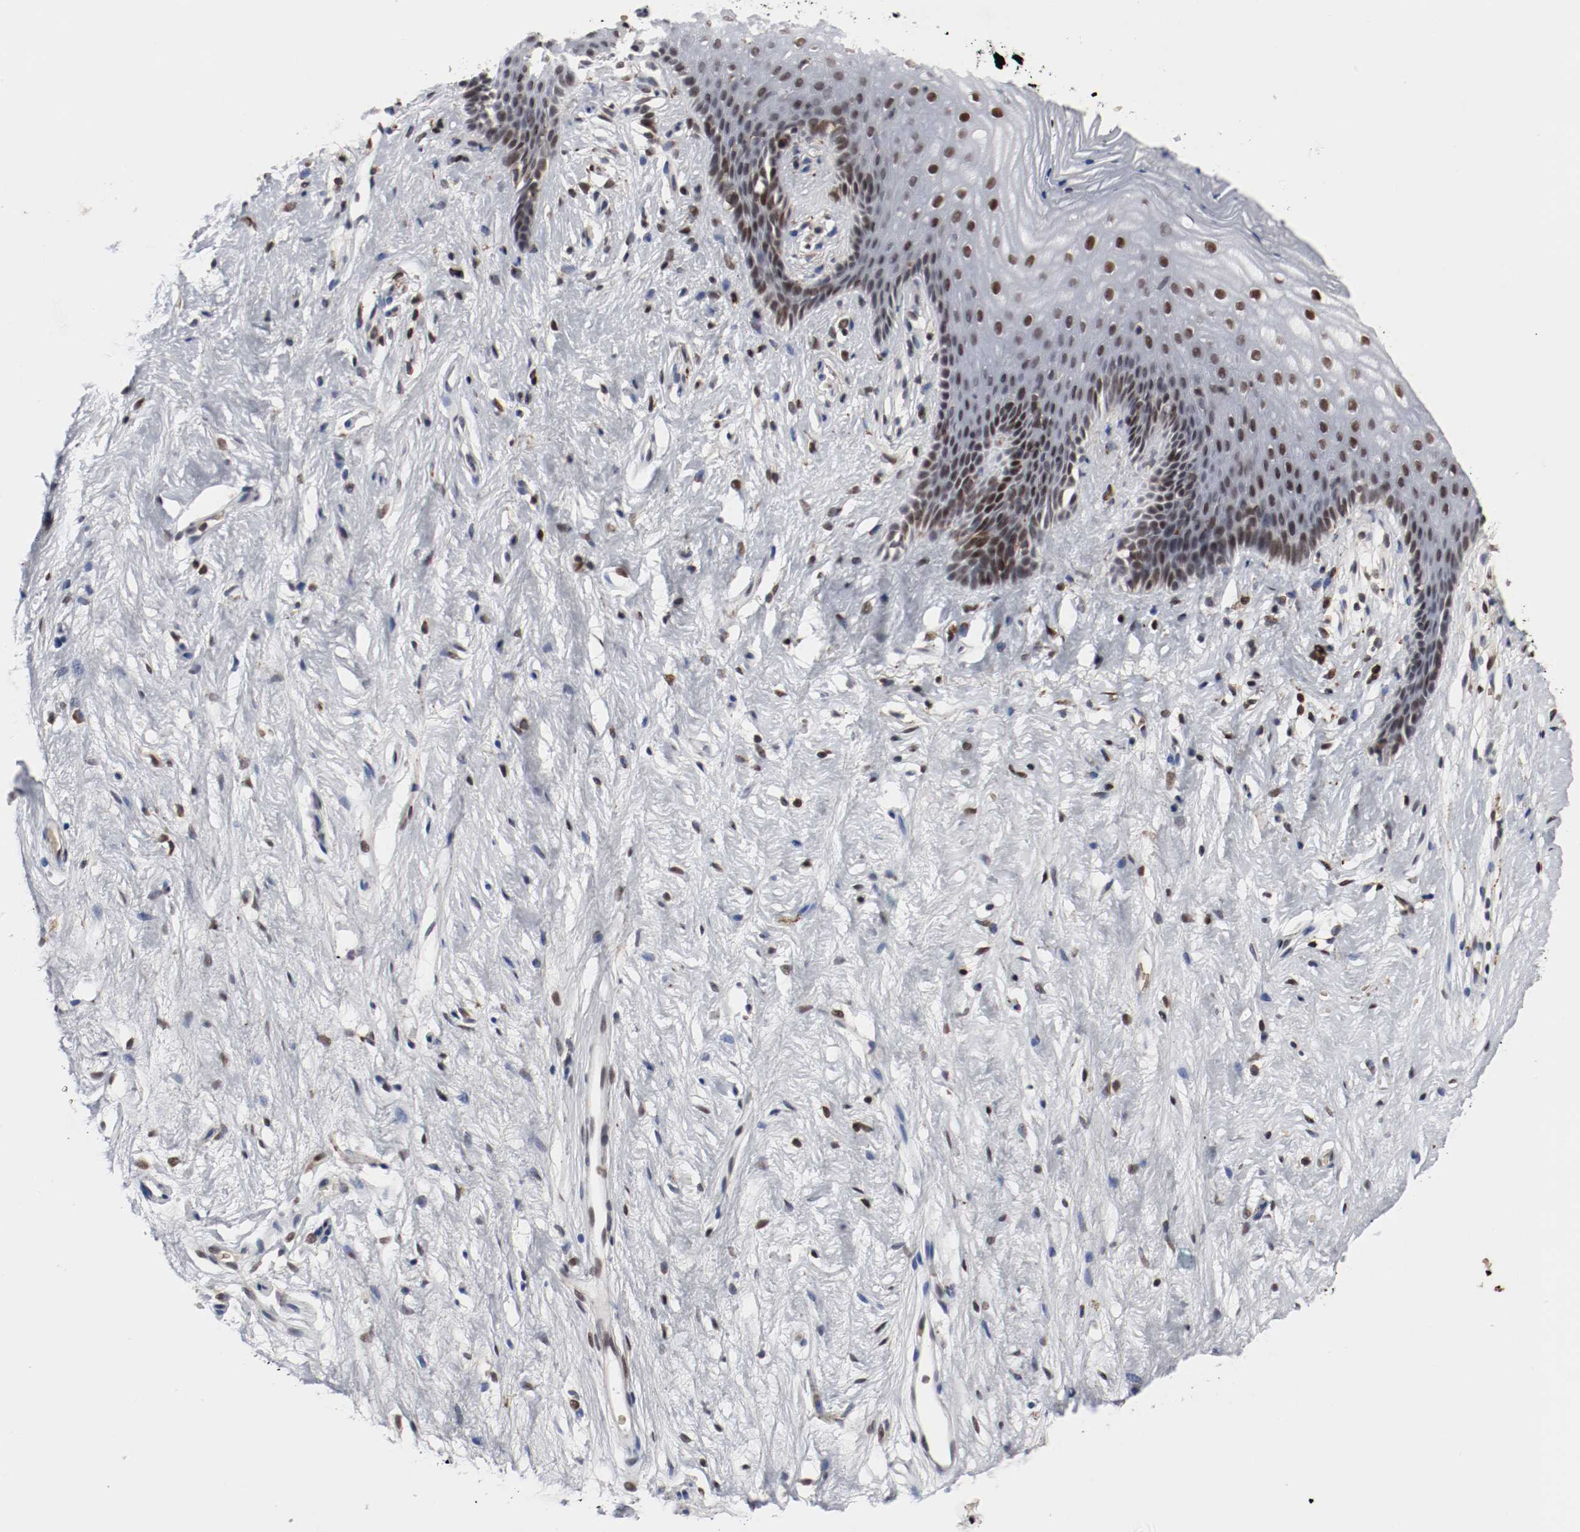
{"staining": {"intensity": "strong", "quantity": ">75%", "location": "nuclear"}, "tissue": "vagina", "cell_type": "Squamous epithelial cells", "image_type": "normal", "snomed": [{"axis": "morphology", "description": "Normal tissue, NOS"}, {"axis": "topography", "description": "Vagina"}], "caption": "Normal vagina reveals strong nuclear staining in about >75% of squamous epithelial cells, visualized by immunohistochemistry.", "gene": "JUND", "patient": {"sex": "female", "age": 44}}